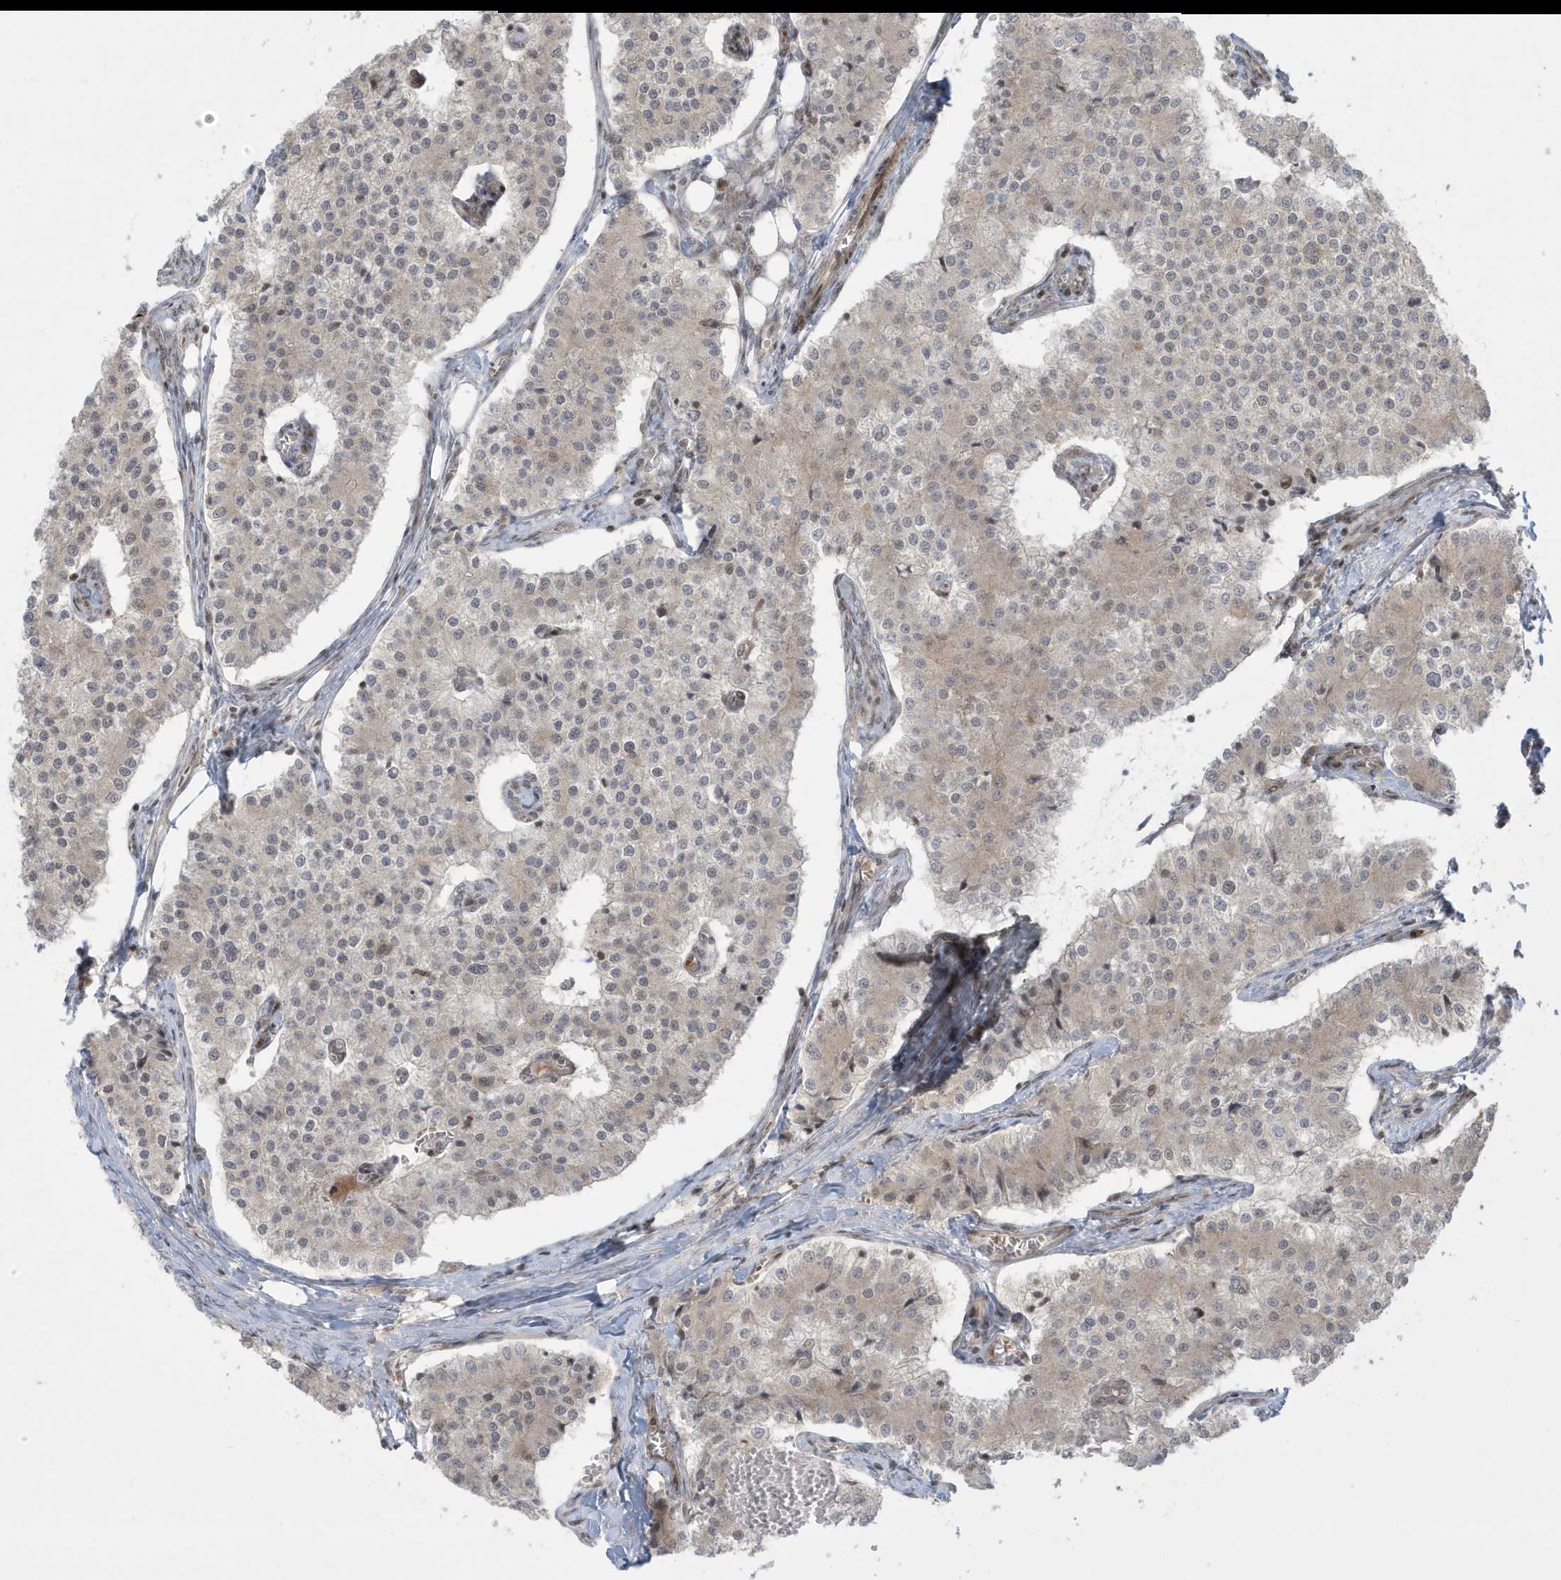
{"staining": {"intensity": "negative", "quantity": "none", "location": "none"}, "tissue": "carcinoid", "cell_type": "Tumor cells", "image_type": "cancer", "snomed": [{"axis": "morphology", "description": "Carcinoid, malignant, NOS"}, {"axis": "topography", "description": "Colon"}], "caption": "Human carcinoid stained for a protein using immunohistochemistry (IHC) displays no staining in tumor cells.", "gene": "C1orf52", "patient": {"sex": "female", "age": 52}}